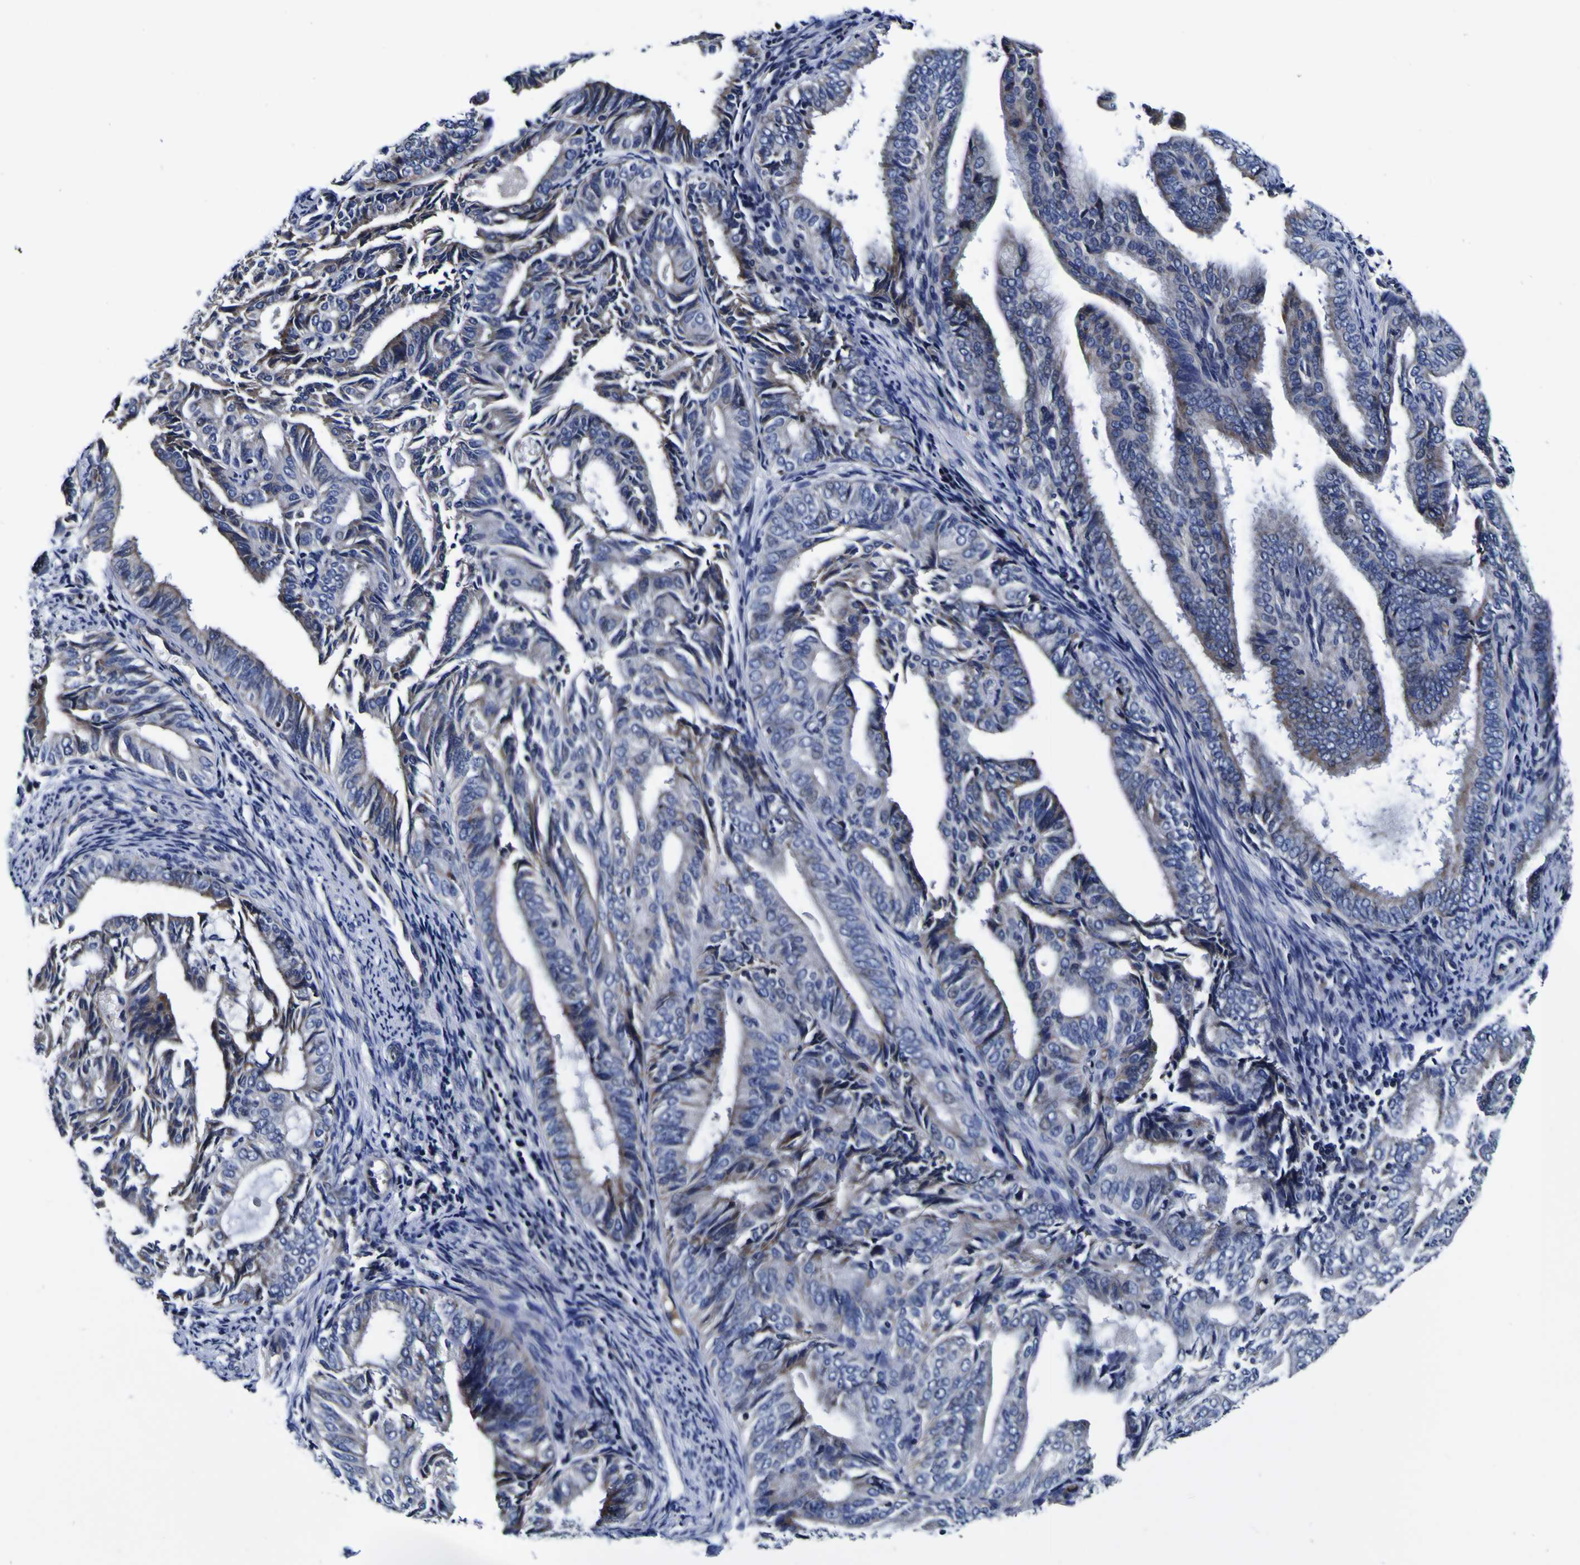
{"staining": {"intensity": "moderate", "quantity": "<25%", "location": "cytoplasmic/membranous"}, "tissue": "endometrial cancer", "cell_type": "Tumor cells", "image_type": "cancer", "snomed": [{"axis": "morphology", "description": "Adenocarcinoma, NOS"}, {"axis": "topography", "description": "Endometrium"}], "caption": "A photomicrograph of human adenocarcinoma (endometrial) stained for a protein demonstrates moderate cytoplasmic/membranous brown staining in tumor cells.", "gene": "PDLIM4", "patient": {"sex": "female", "age": 58}}